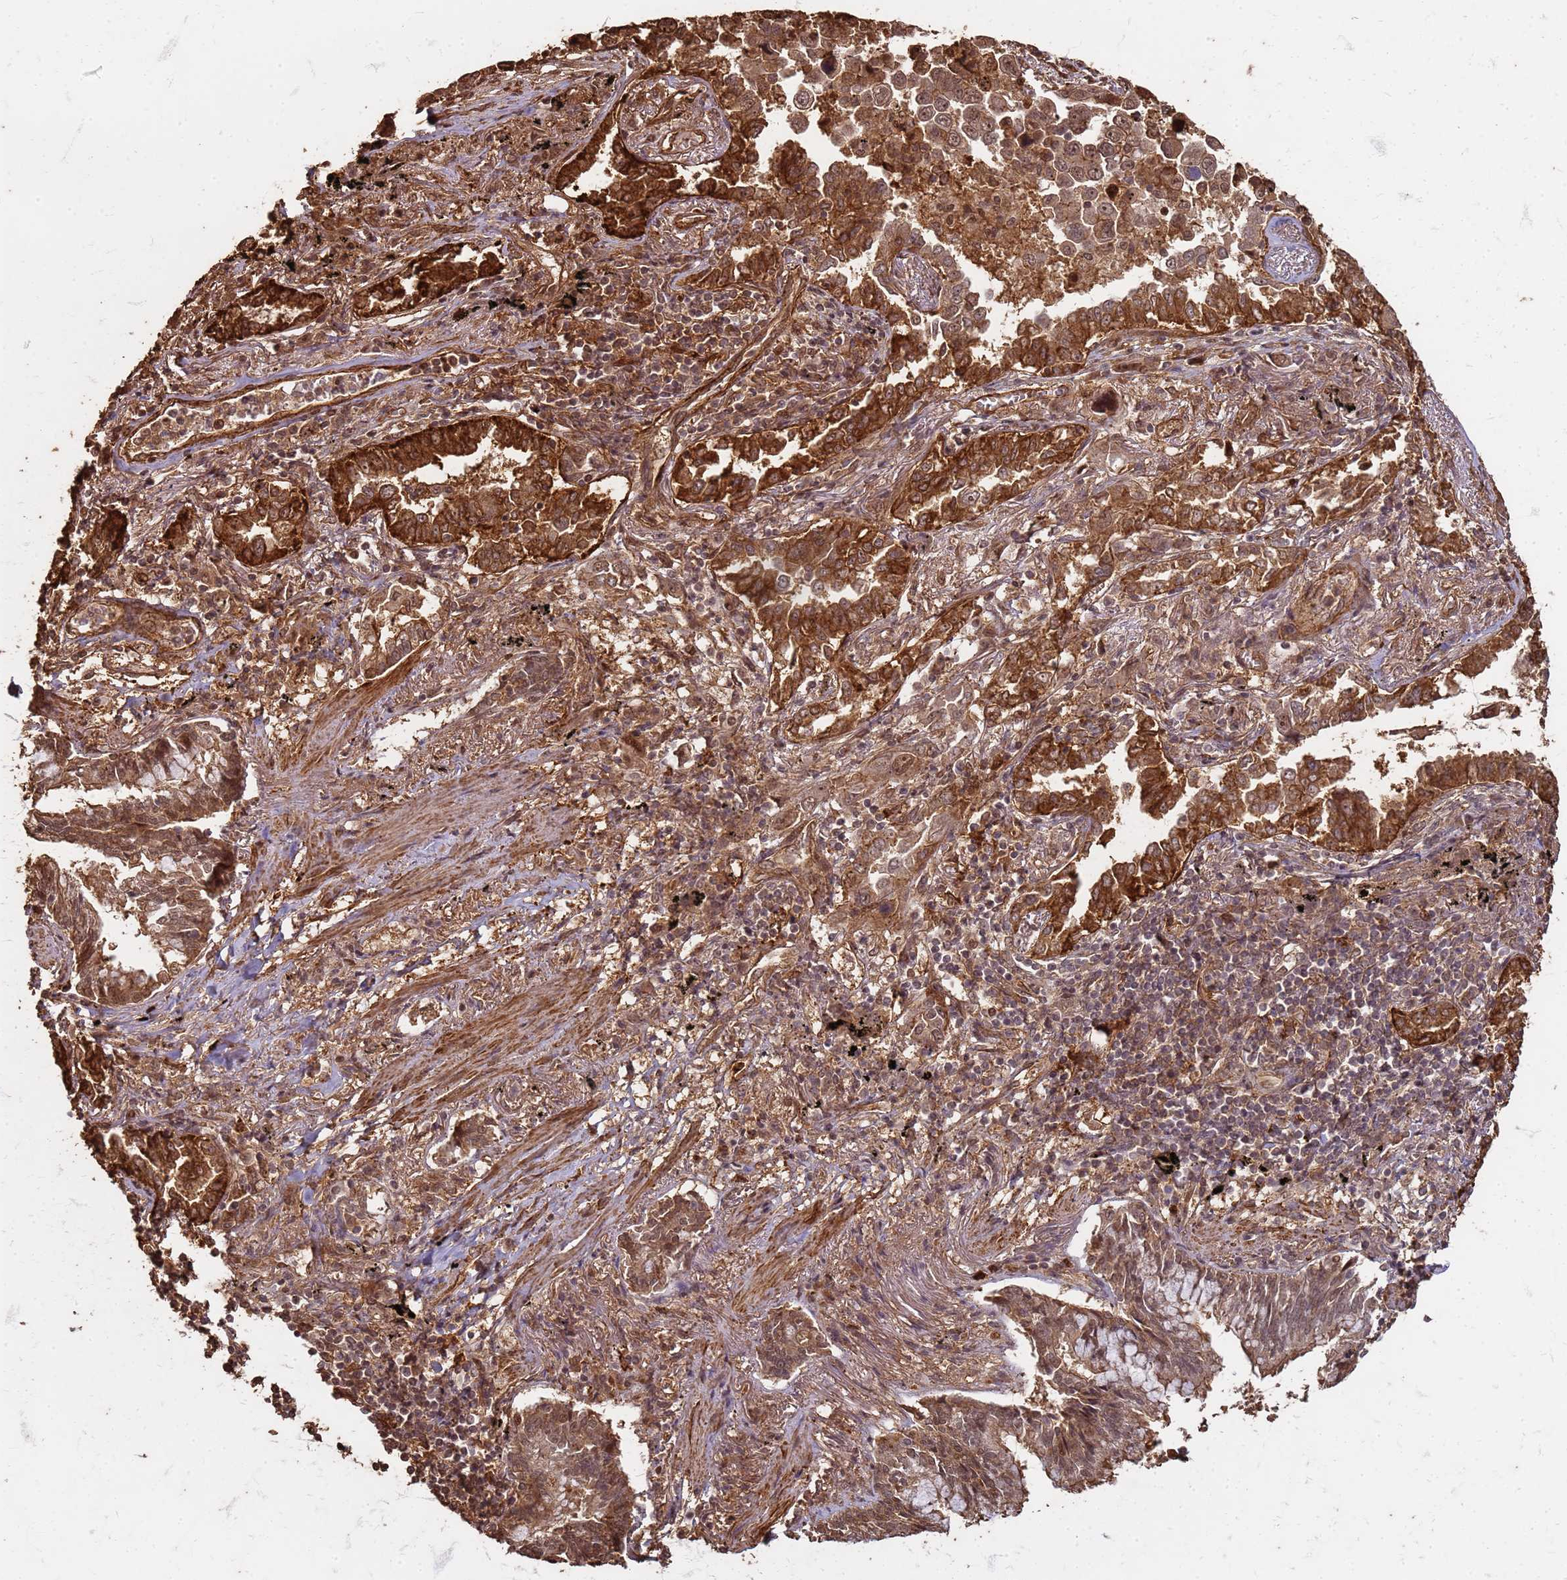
{"staining": {"intensity": "strong", "quantity": ">75%", "location": "cytoplasmic/membranous"}, "tissue": "lung cancer", "cell_type": "Tumor cells", "image_type": "cancer", "snomed": [{"axis": "morphology", "description": "Adenocarcinoma, NOS"}, {"axis": "topography", "description": "Lung"}], "caption": "Strong cytoplasmic/membranous staining is identified in approximately >75% of tumor cells in lung adenocarcinoma.", "gene": "KIF26A", "patient": {"sex": "male", "age": 67}}